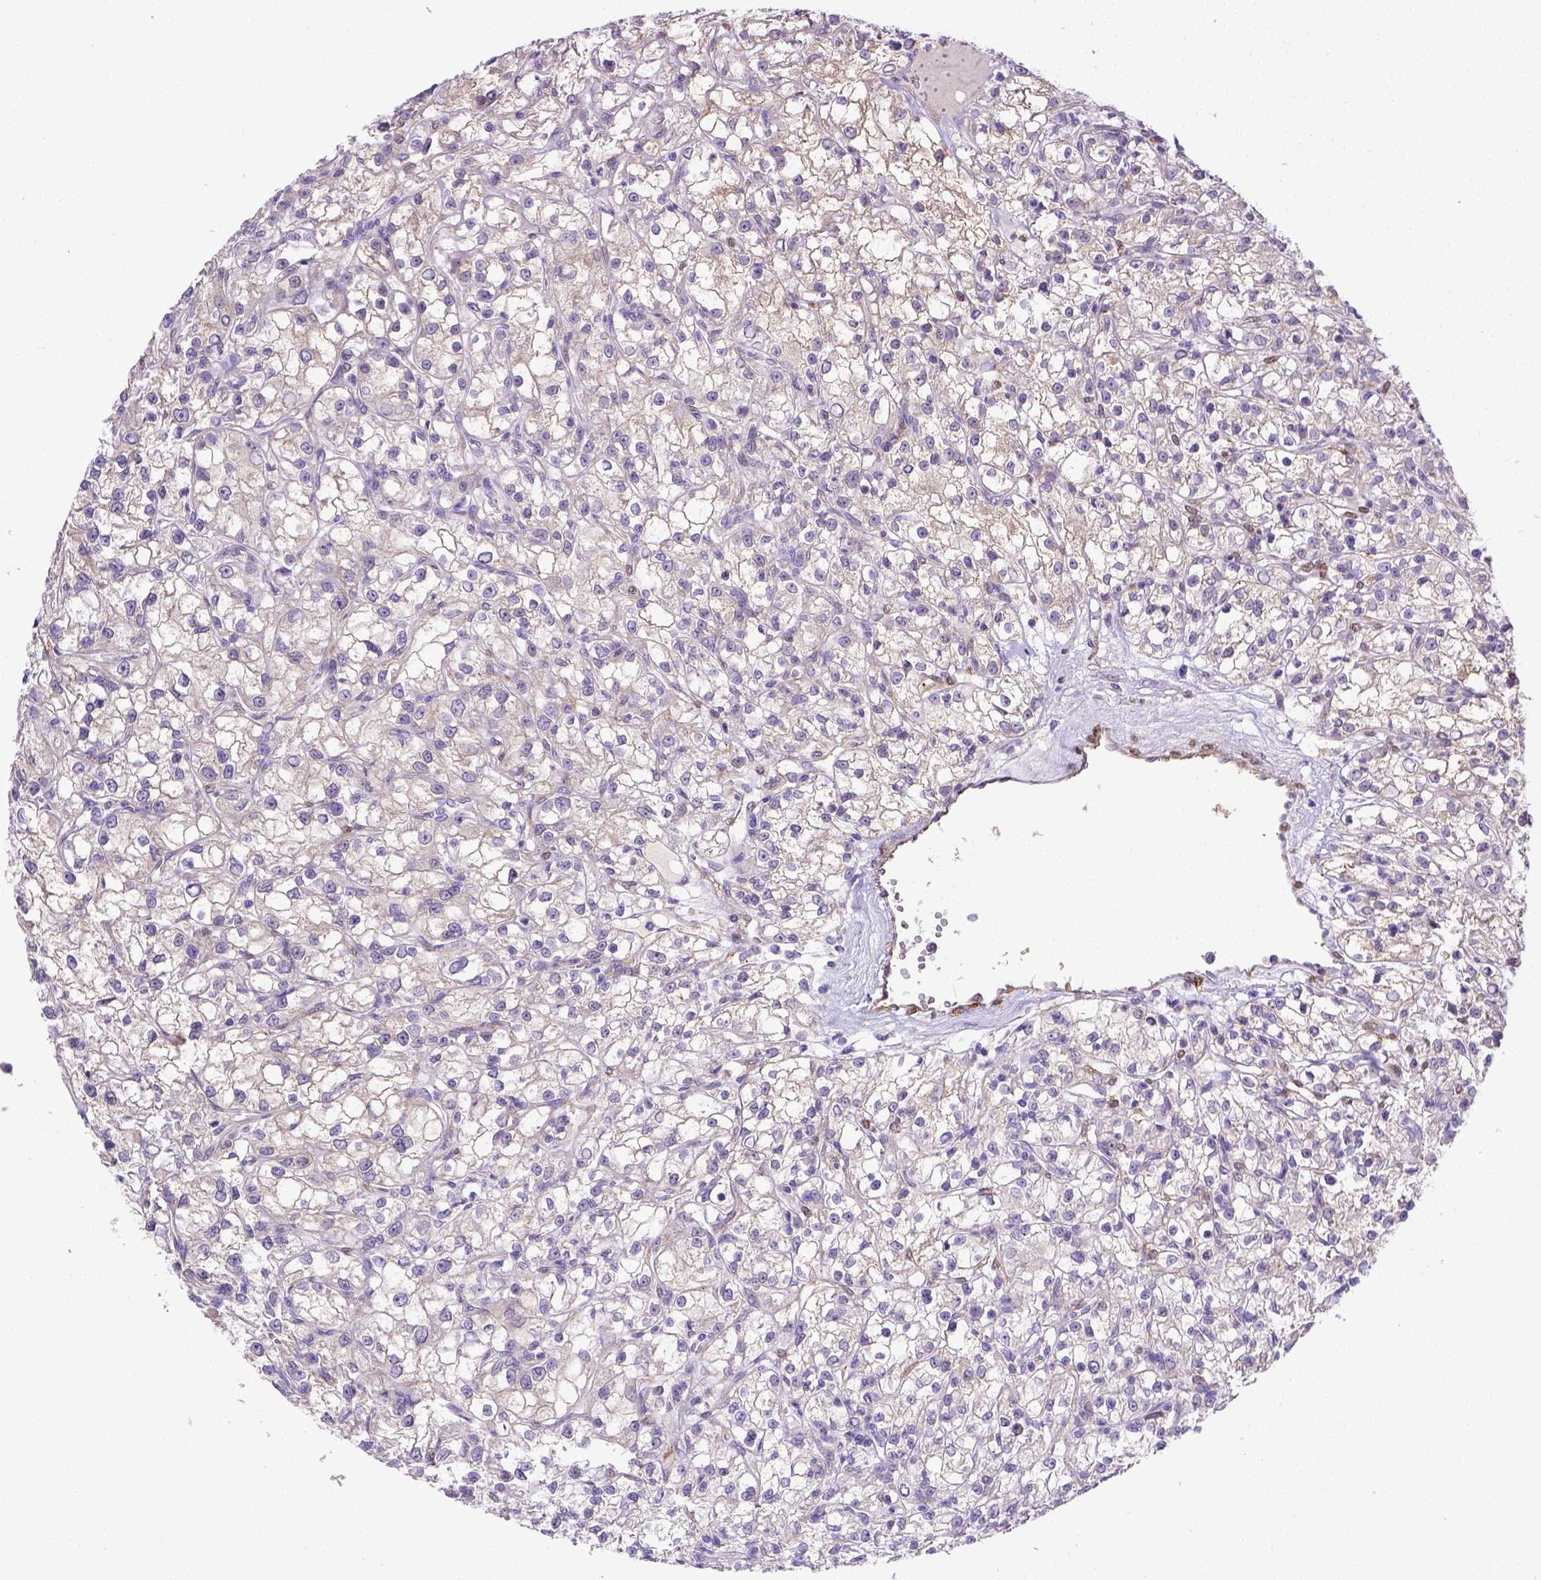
{"staining": {"intensity": "negative", "quantity": "none", "location": "none"}, "tissue": "renal cancer", "cell_type": "Tumor cells", "image_type": "cancer", "snomed": [{"axis": "morphology", "description": "Adenocarcinoma, NOS"}, {"axis": "topography", "description": "Kidney"}], "caption": "High power microscopy histopathology image of an immunohistochemistry (IHC) image of adenocarcinoma (renal), revealing no significant expression in tumor cells.", "gene": "BTN1A1", "patient": {"sex": "female", "age": 59}}